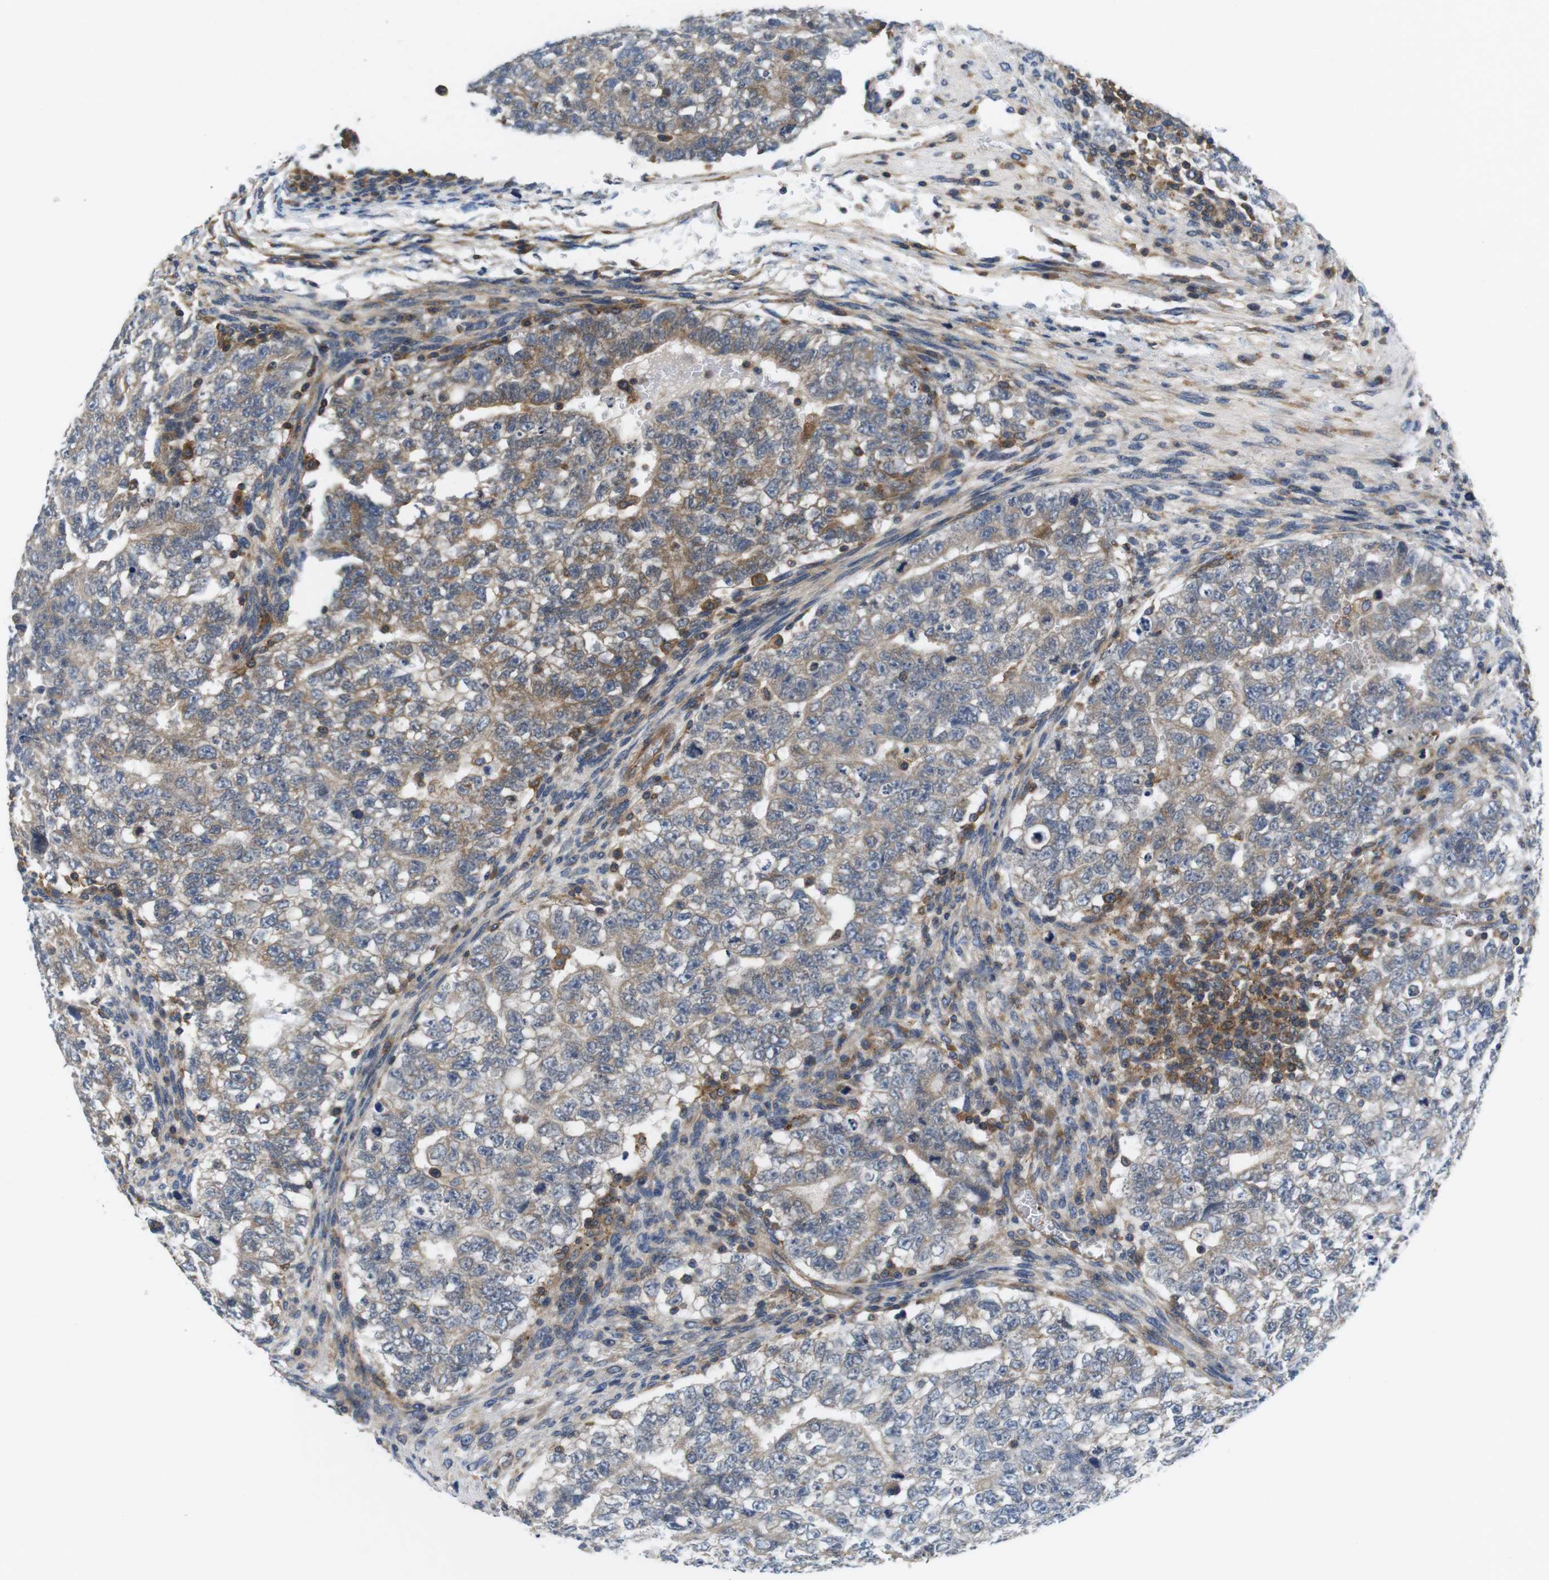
{"staining": {"intensity": "moderate", "quantity": "<25%", "location": "cytoplasmic/membranous"}, "tissue": "testis cancer", "cell_type": "Tumor cells", "image_type": "cancer", "snomed": [{"axis": "morphology", "description": "Seminoma, NOS"}, {"axis": "morphology", "description": "Carcinoma, Embryonal, NOS"}, {"axis": "topography", "description": "Testis"}], "caption": "Testis cancer stained for a protein (brown) displays moderate cytoplasmic/membranous positive staining in approximately <25% of tumor cells.", "gene": "HERPUD2", "patient": {"sex": "male", "age": 38}}